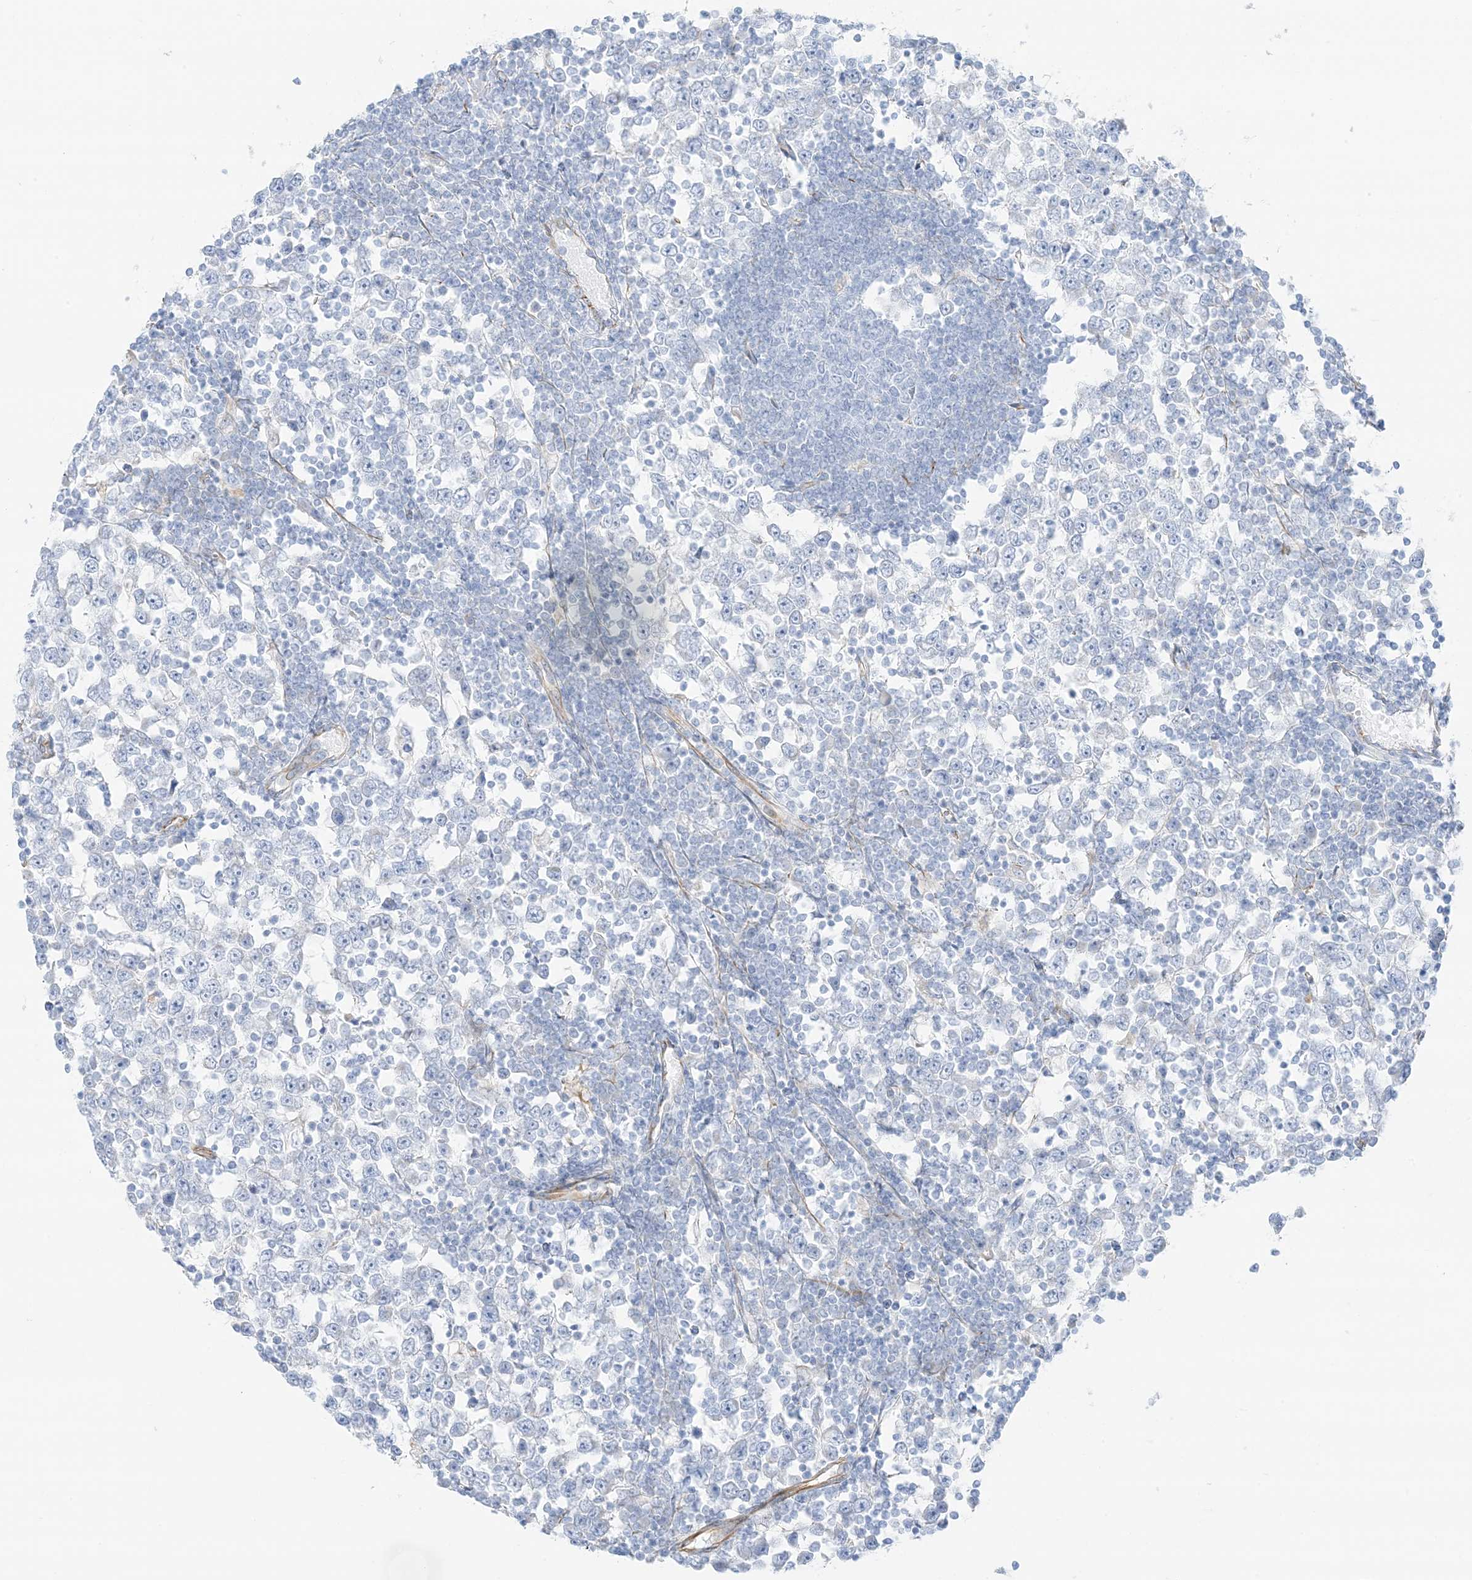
{"staining": {"intensity": "negative", "quantity": "none", "location": "none"}, "tissue": "testis cancer", "cell_type": "Tumor cells", "image_type": "cancer", "snomed": [{"axis": "morphology", "description": "Seminoma, NOS"}, {"axis": "topography", "description": "Testis"}], "caption": "The photomicrograph shows no significant staining in tumor cells of testis seminoma.", "gene": "PID1", "patient": {"sex": "male", "age": 65}}